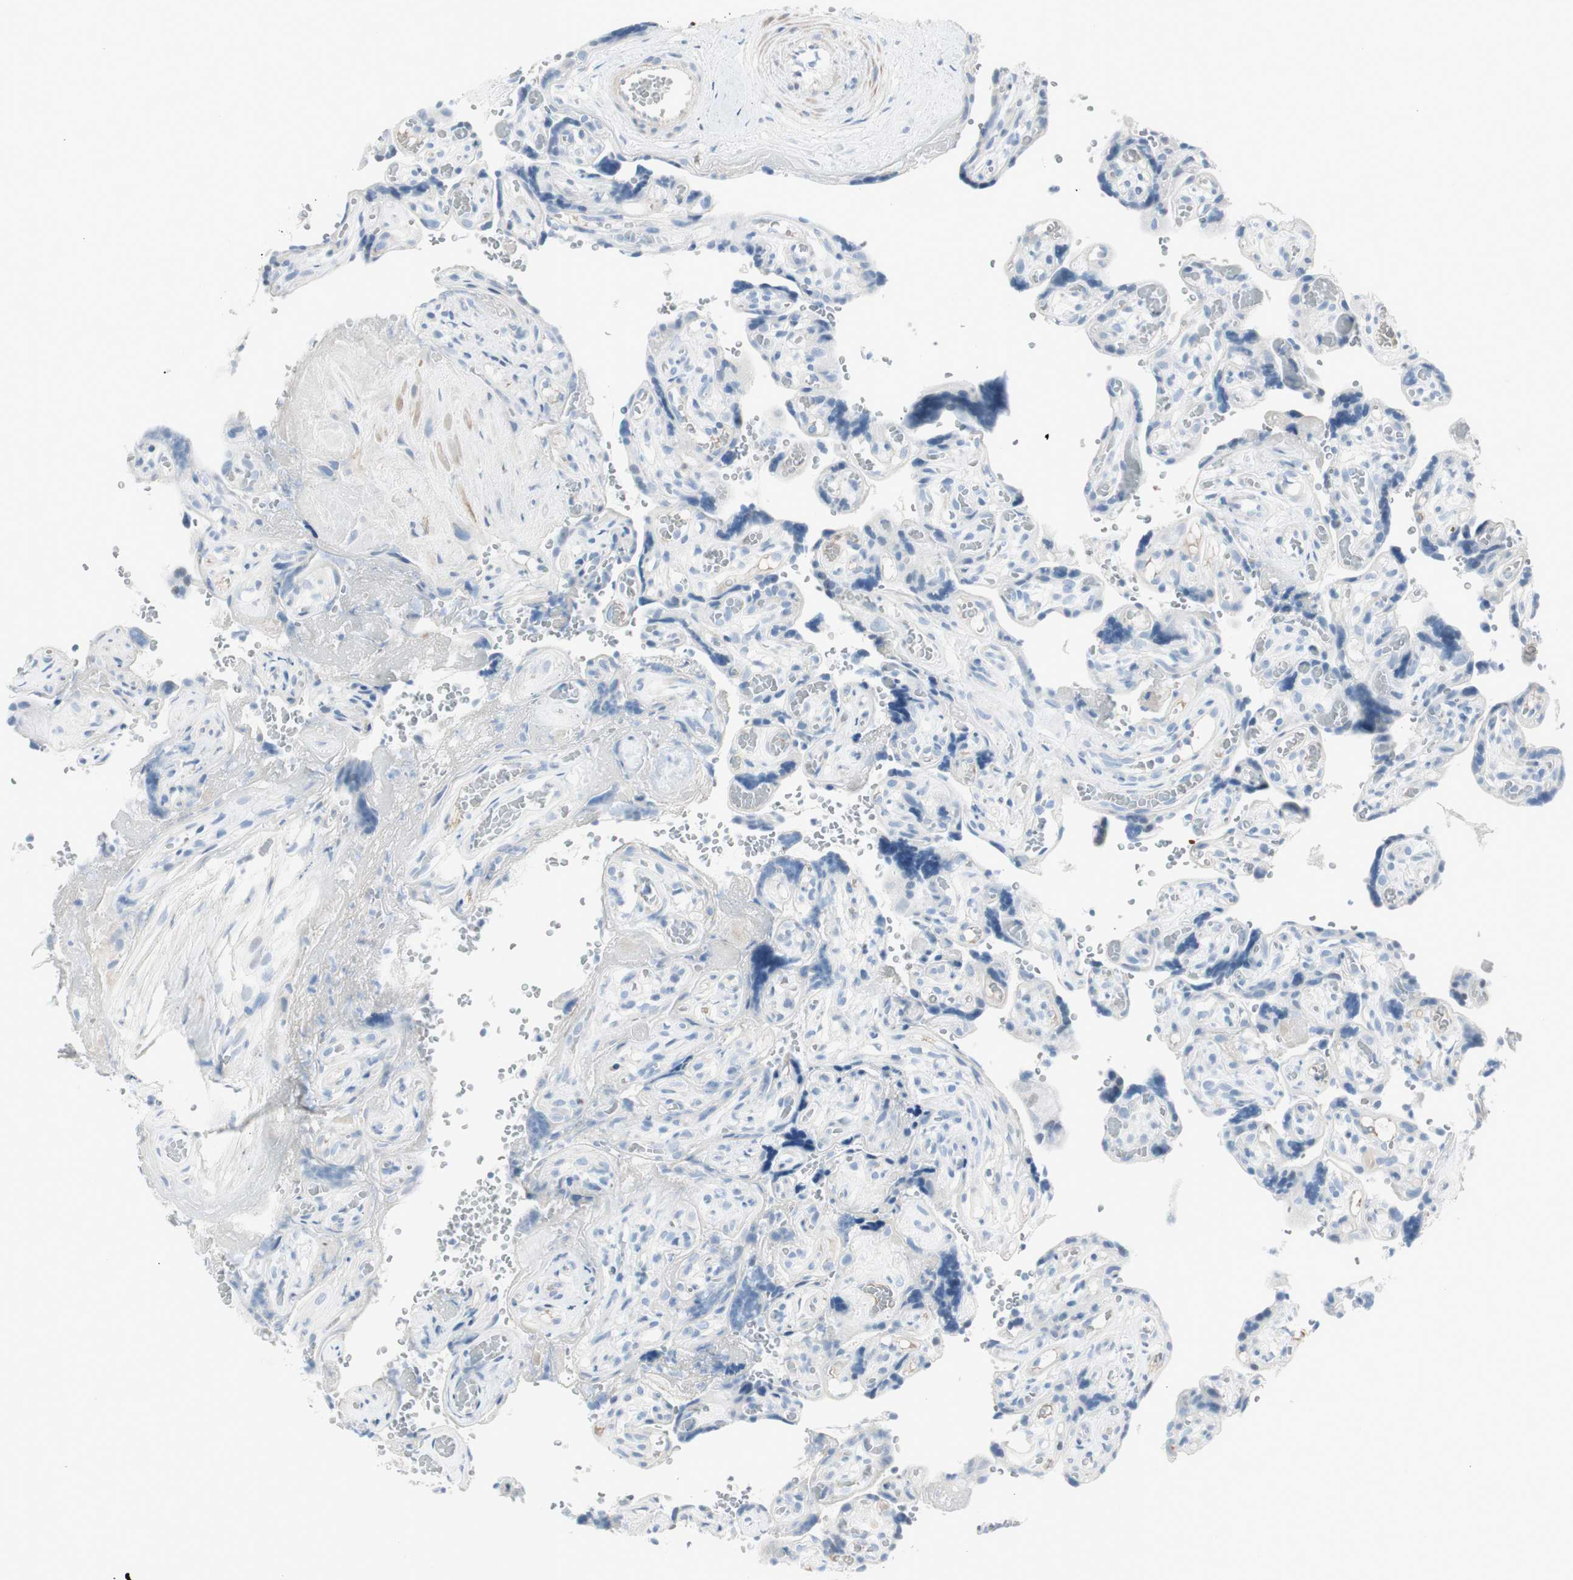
{"staining": {"intensity": "negative", "quantity": "none", "location": "none"}, "tissue": "placenta", "cell_type": "Decidual cells", "image_type": "normal", "snomed": [{"axis": "morphology", "description": "Normal tissue, NOS"}, {"axis": "topography", "description": "Placenta"}], "caption": "Benign placenta was stained to show a protein in brown. There is no significant positivity in decidual cells. Brightfield microscopy of IHC stained with DAB (brown) and hematoxylin (blue), captured at high magnification.", "gene": "CDHR5", "patient": {"sex": "female", "age": 30}}